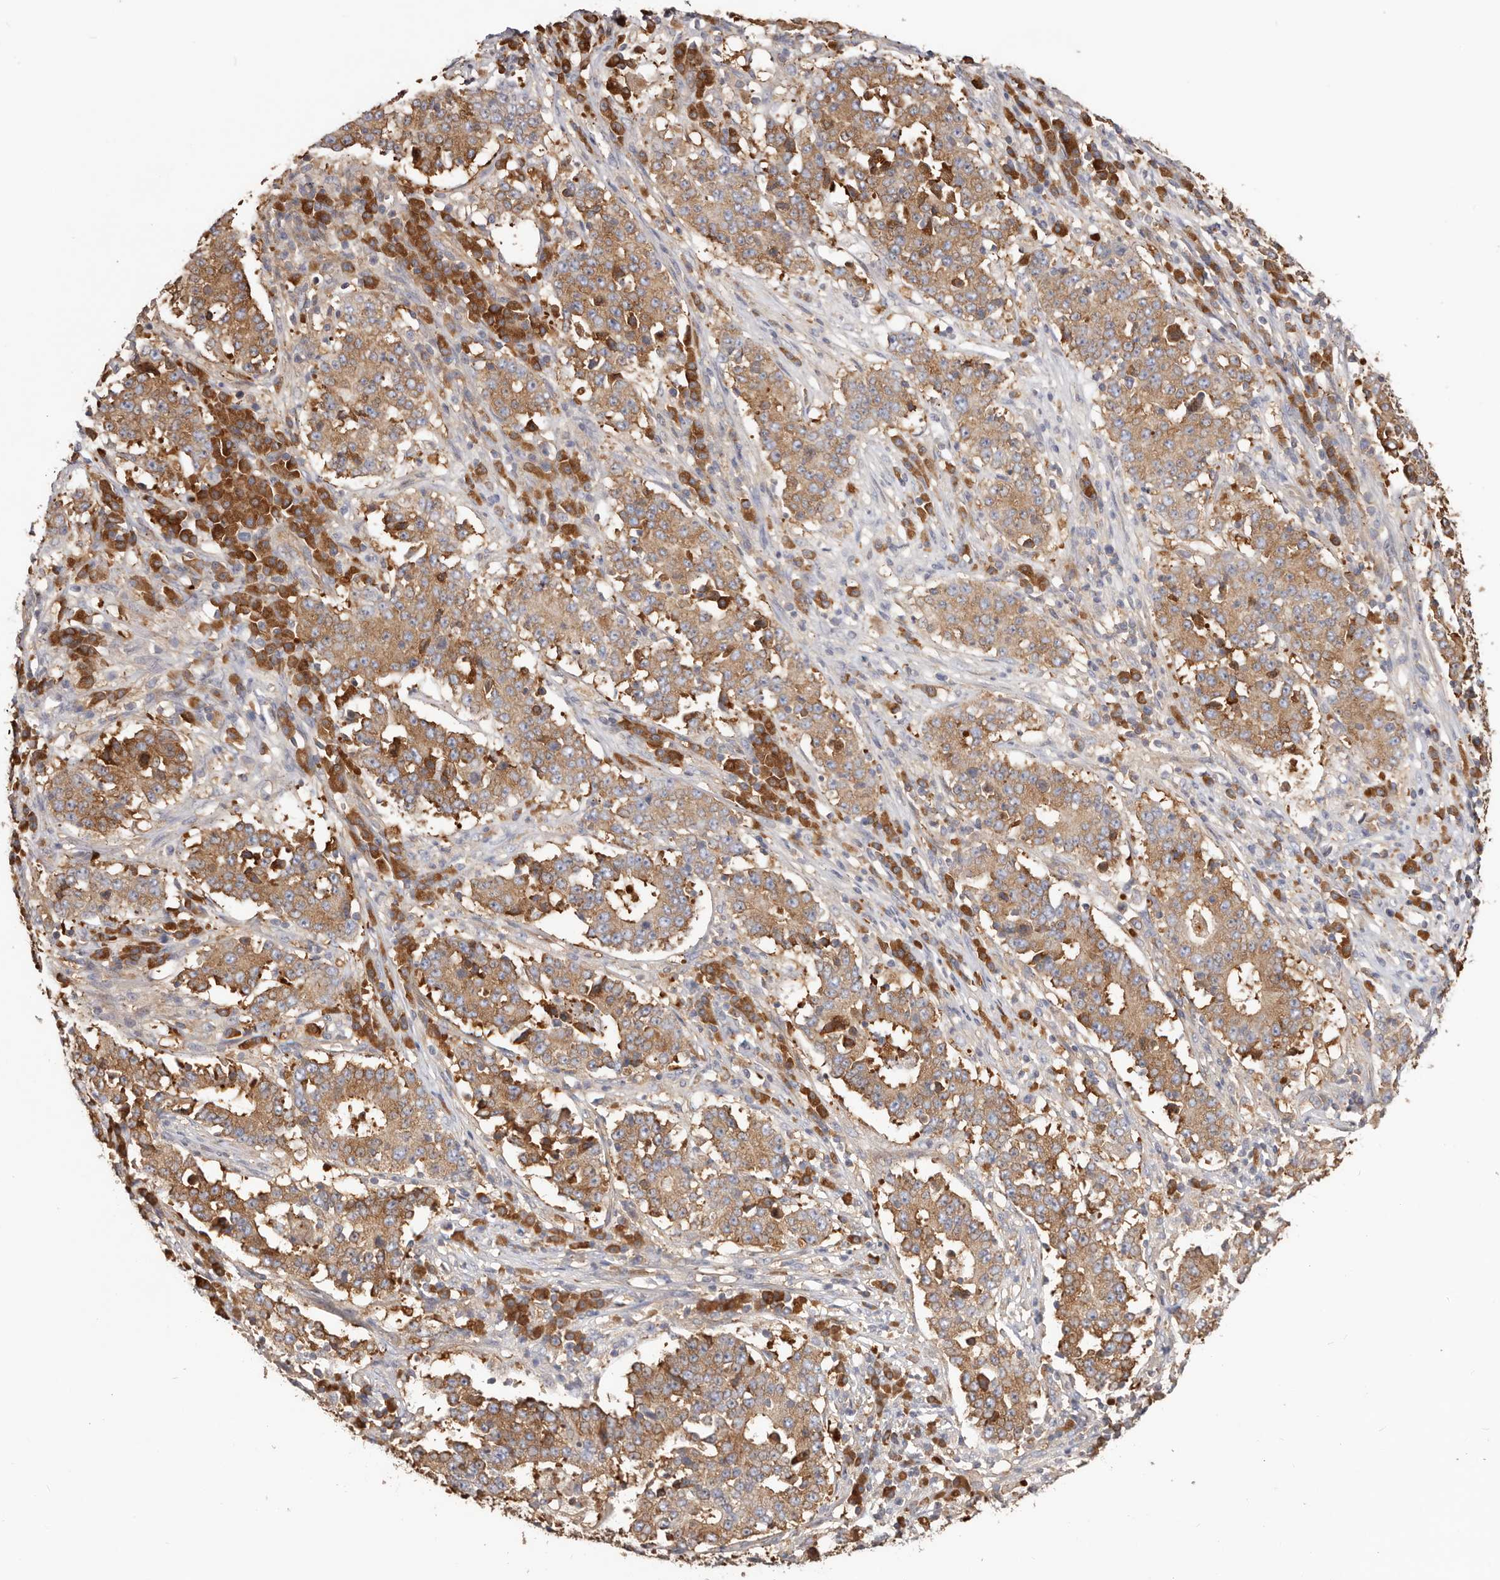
{"staining": {"intensity": "moderate", "quantity": ">75%", "location": "cytoplasmic/membranous"}, "tissue": "stomach cancer", "cell_type": "Tumor cells", "image_type": "cancer", "snomed": [{"axis": "morphology", "description": "Adenocarcinoma, NOS"}, {"axis": "topography", "description": "Stomach"}], "caption": "This image exhibits immunohistochemistry (IHC) staining of stomach cancer (adenocarcinoma), with medium moderate cytoplasmic/membranous positivity in about >75% of tumor cells.", "gene": "EPRS1", "patient": {"sex": "male", "age": 59}}